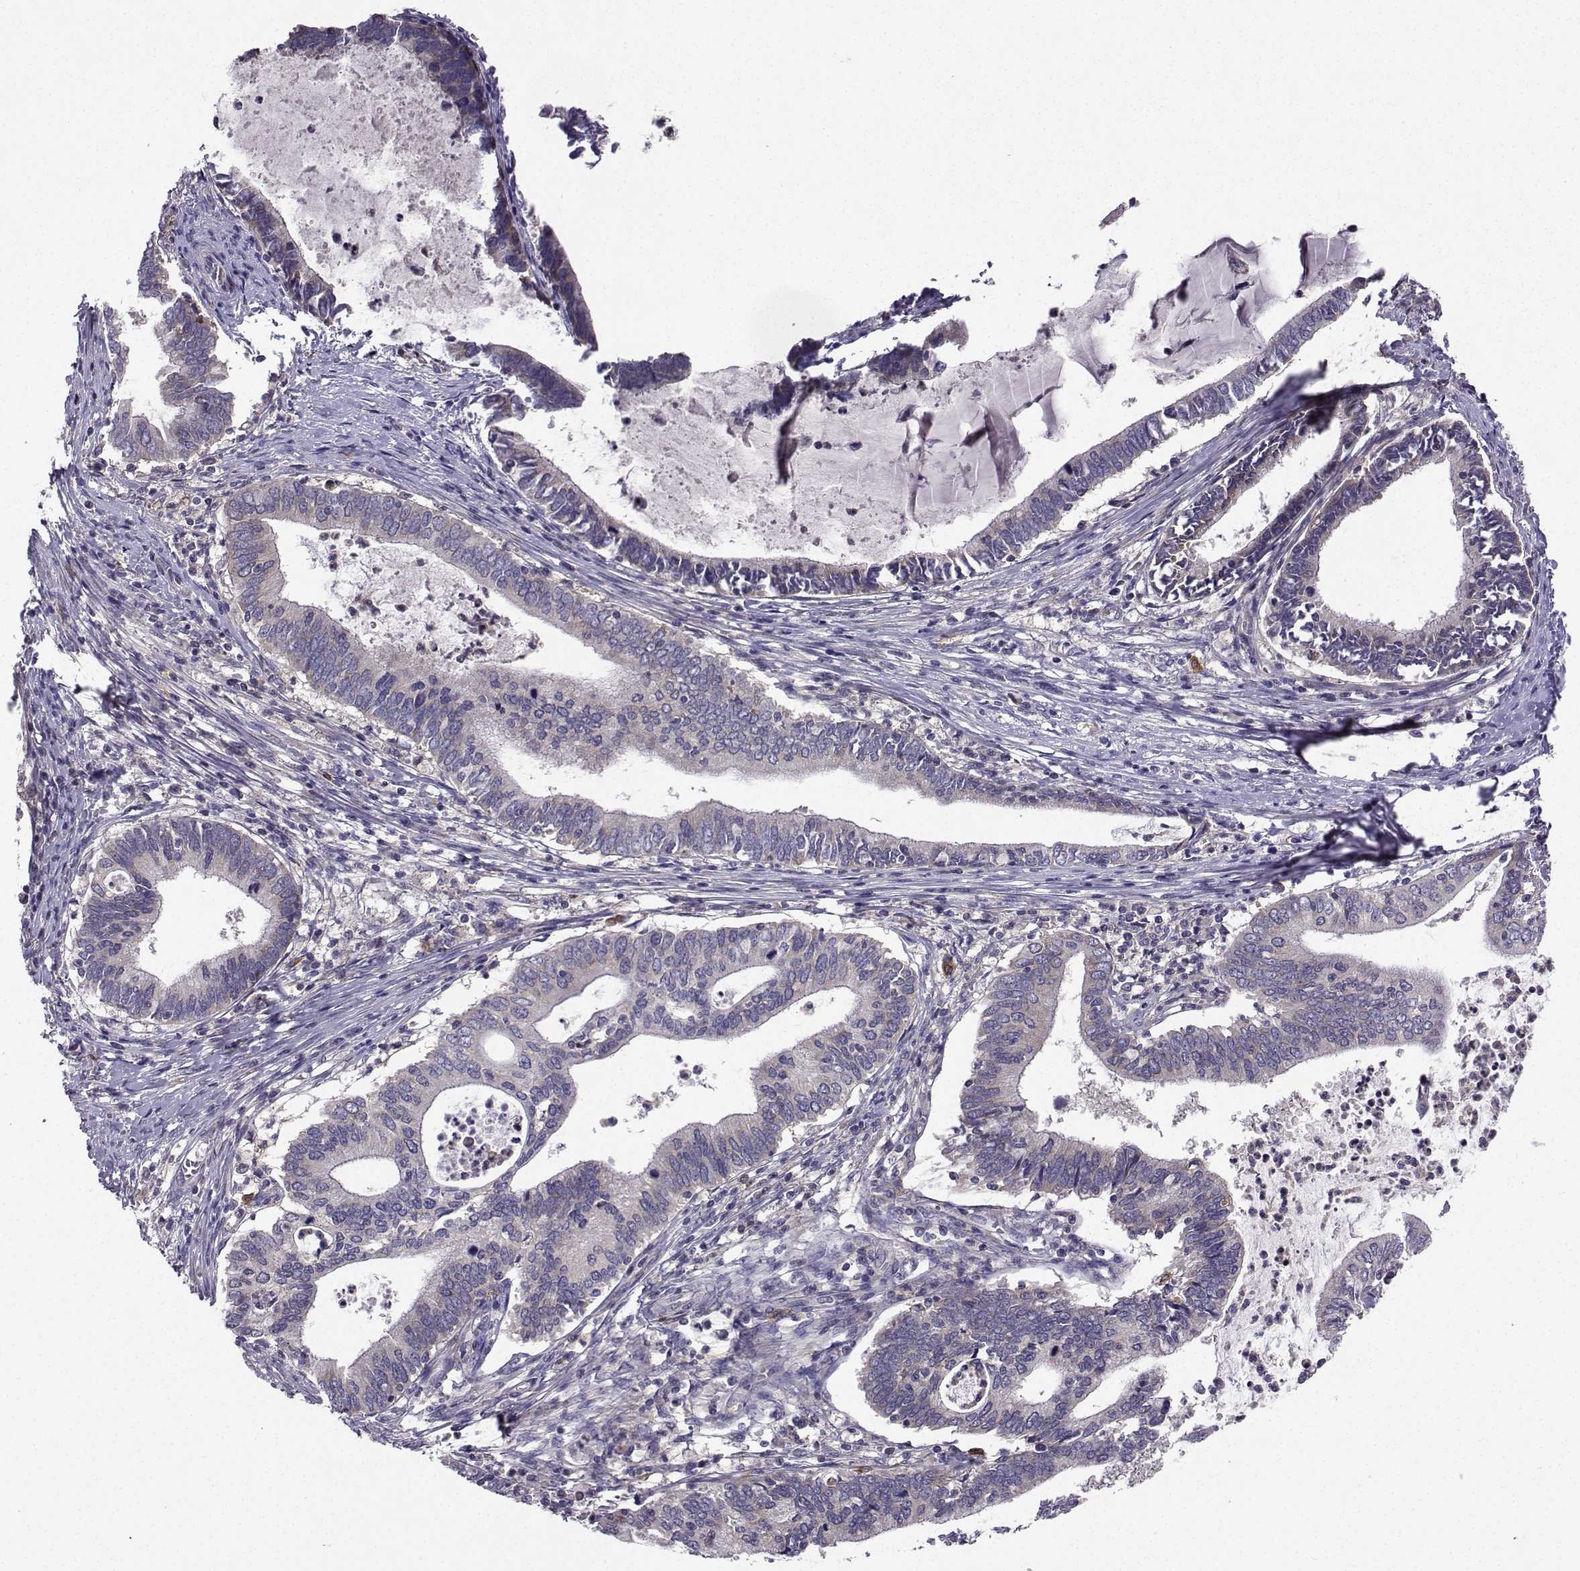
{"staining": {"intensity": "negative", "quantity": "none", "location": "none"}, "tissue": "cervical cancer", "cell_type": "Tumor cells", "image_type": "cancer", "snomed": [{"axis": "morphology", "description": "Adenocarcinoma, NOS"}, {"axis": "topography", "description": "Cervix"}], "caption": "Tumor cells are negative for brown protein staining in cervical cancer.", "gene": "STXBP5", "patient": {"sex": "female", "age": 42}}